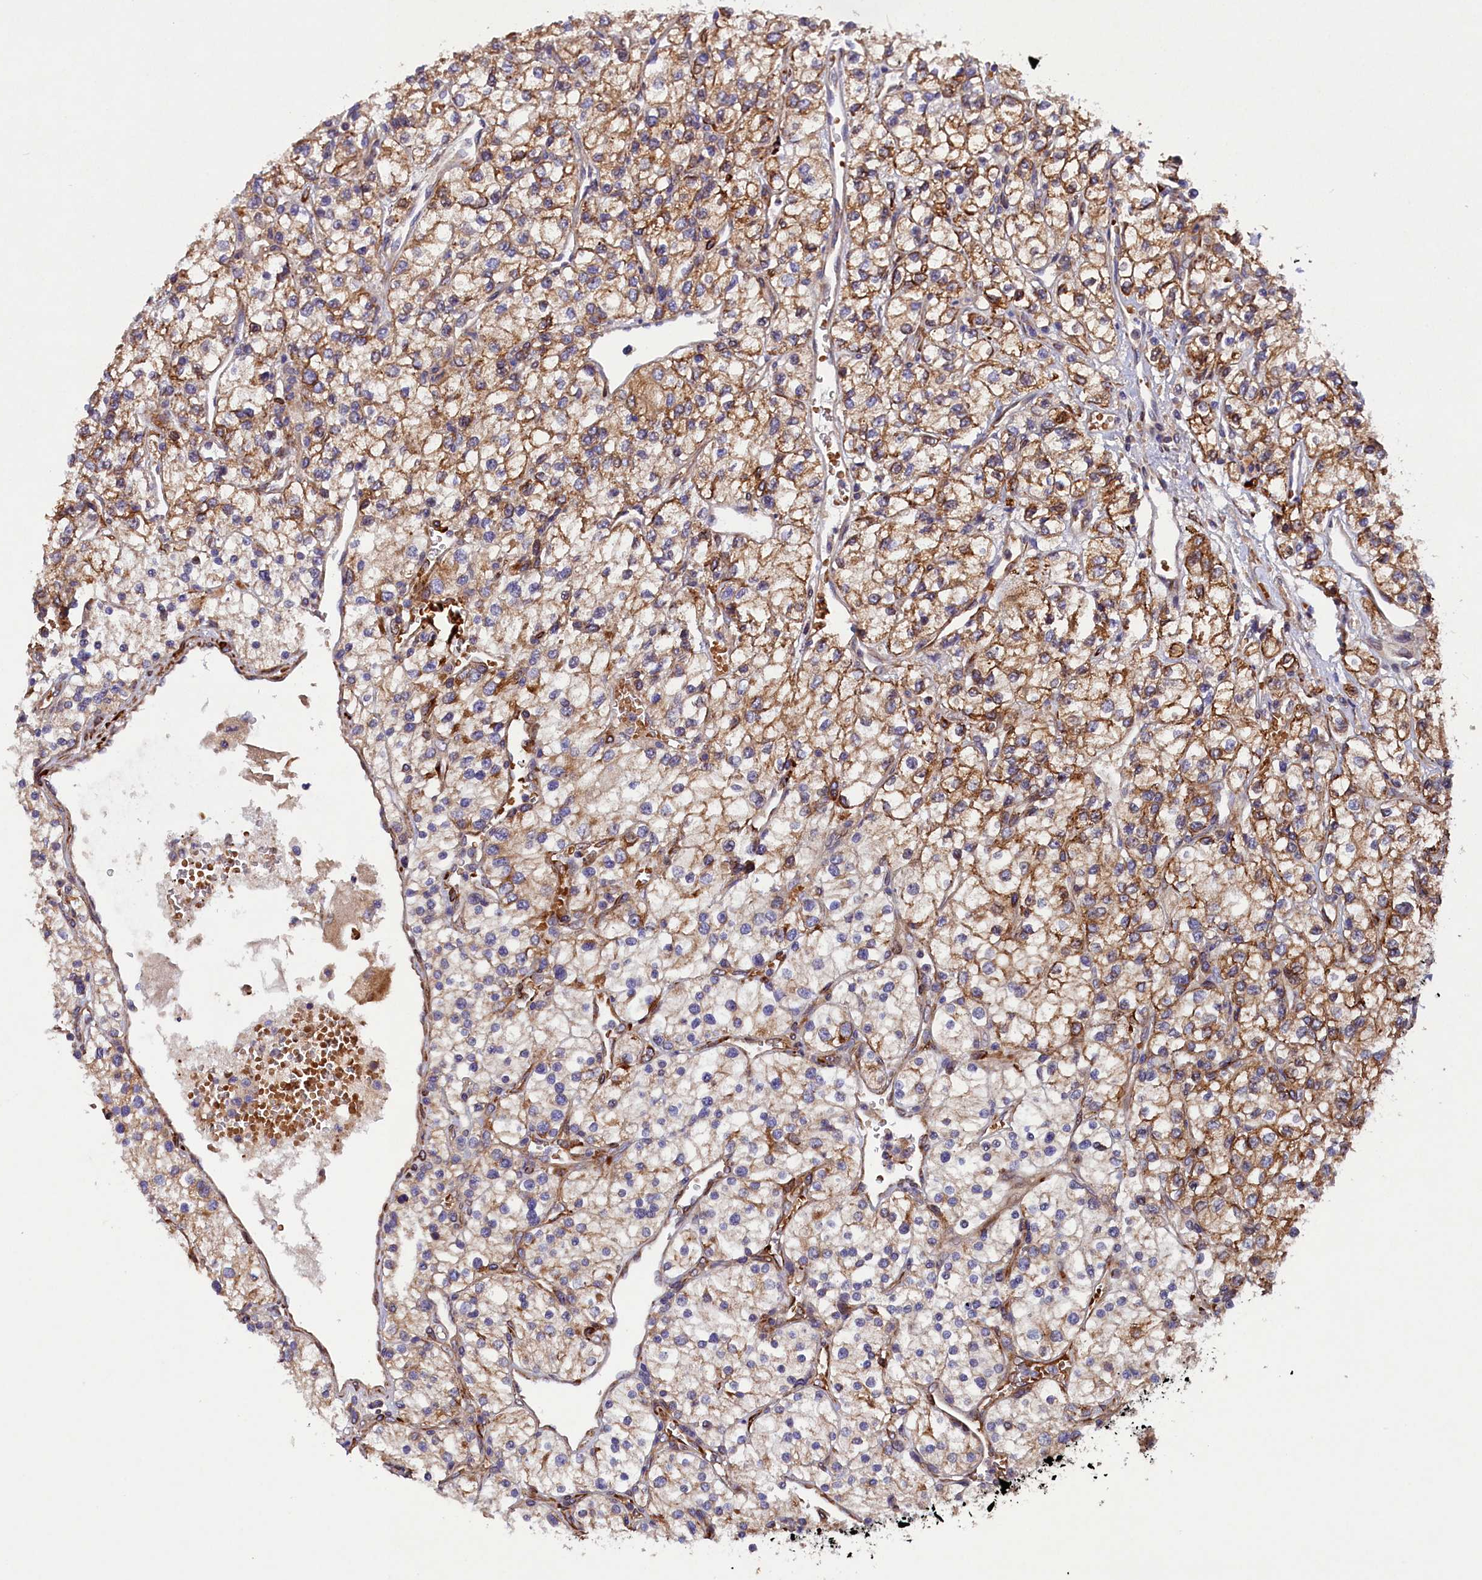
{"staining": {"intensity": "moderate", "quantity": ">75%", "location": "cytoplasmic/membranous"}, "tissue": "renal cancer", "cell_type": "Tumor cells", "image_type": "cancer", "snomed": [{"axis": "morphology", "description": "Adenocarcinoma, NOS"}, {"axis": "topography", "description": "Kidney"}], "caption": "Renal adenocarcinoma stained with a brown dye exhibits moderate cytoplasmic/membranous positive staining in approximately >75% of tumor cells.", "gene": "ARRDC4", "patient": {"sex": "male", "age": 80}}